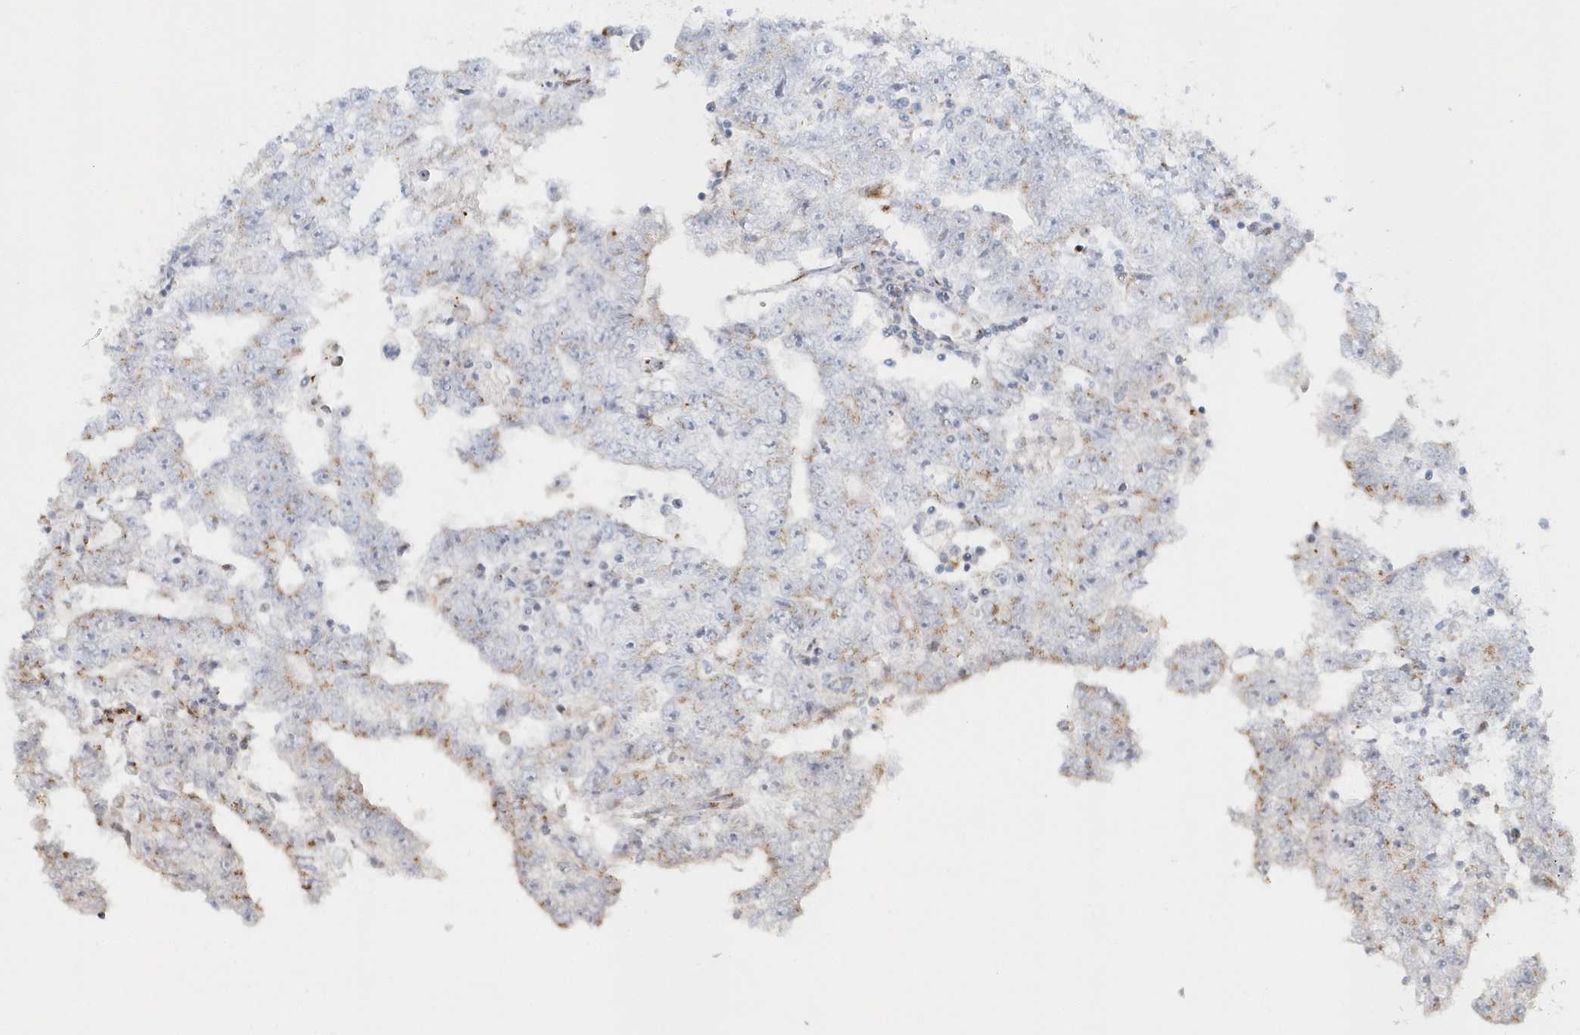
{"staining": {"intensity": "weak", "quantity": "<25%", "location": "cytoplasmic/membranous"}, "tissue": "testis cancer", "cell_type": "Tumor cells", "image_type": "cancer", "snomed": [{"axis": "morphology", "description": "Carcinoma, Embryonal, NOS"}, {"axis": "topography", "description": "Testis"}], "caption": "This is an immunohistochemistry (IHC) micrograph of human testis cancer. There is no staining in tumor cells.", "gene": "DHFR", "patient": {"sex": "male", "age": 25}}